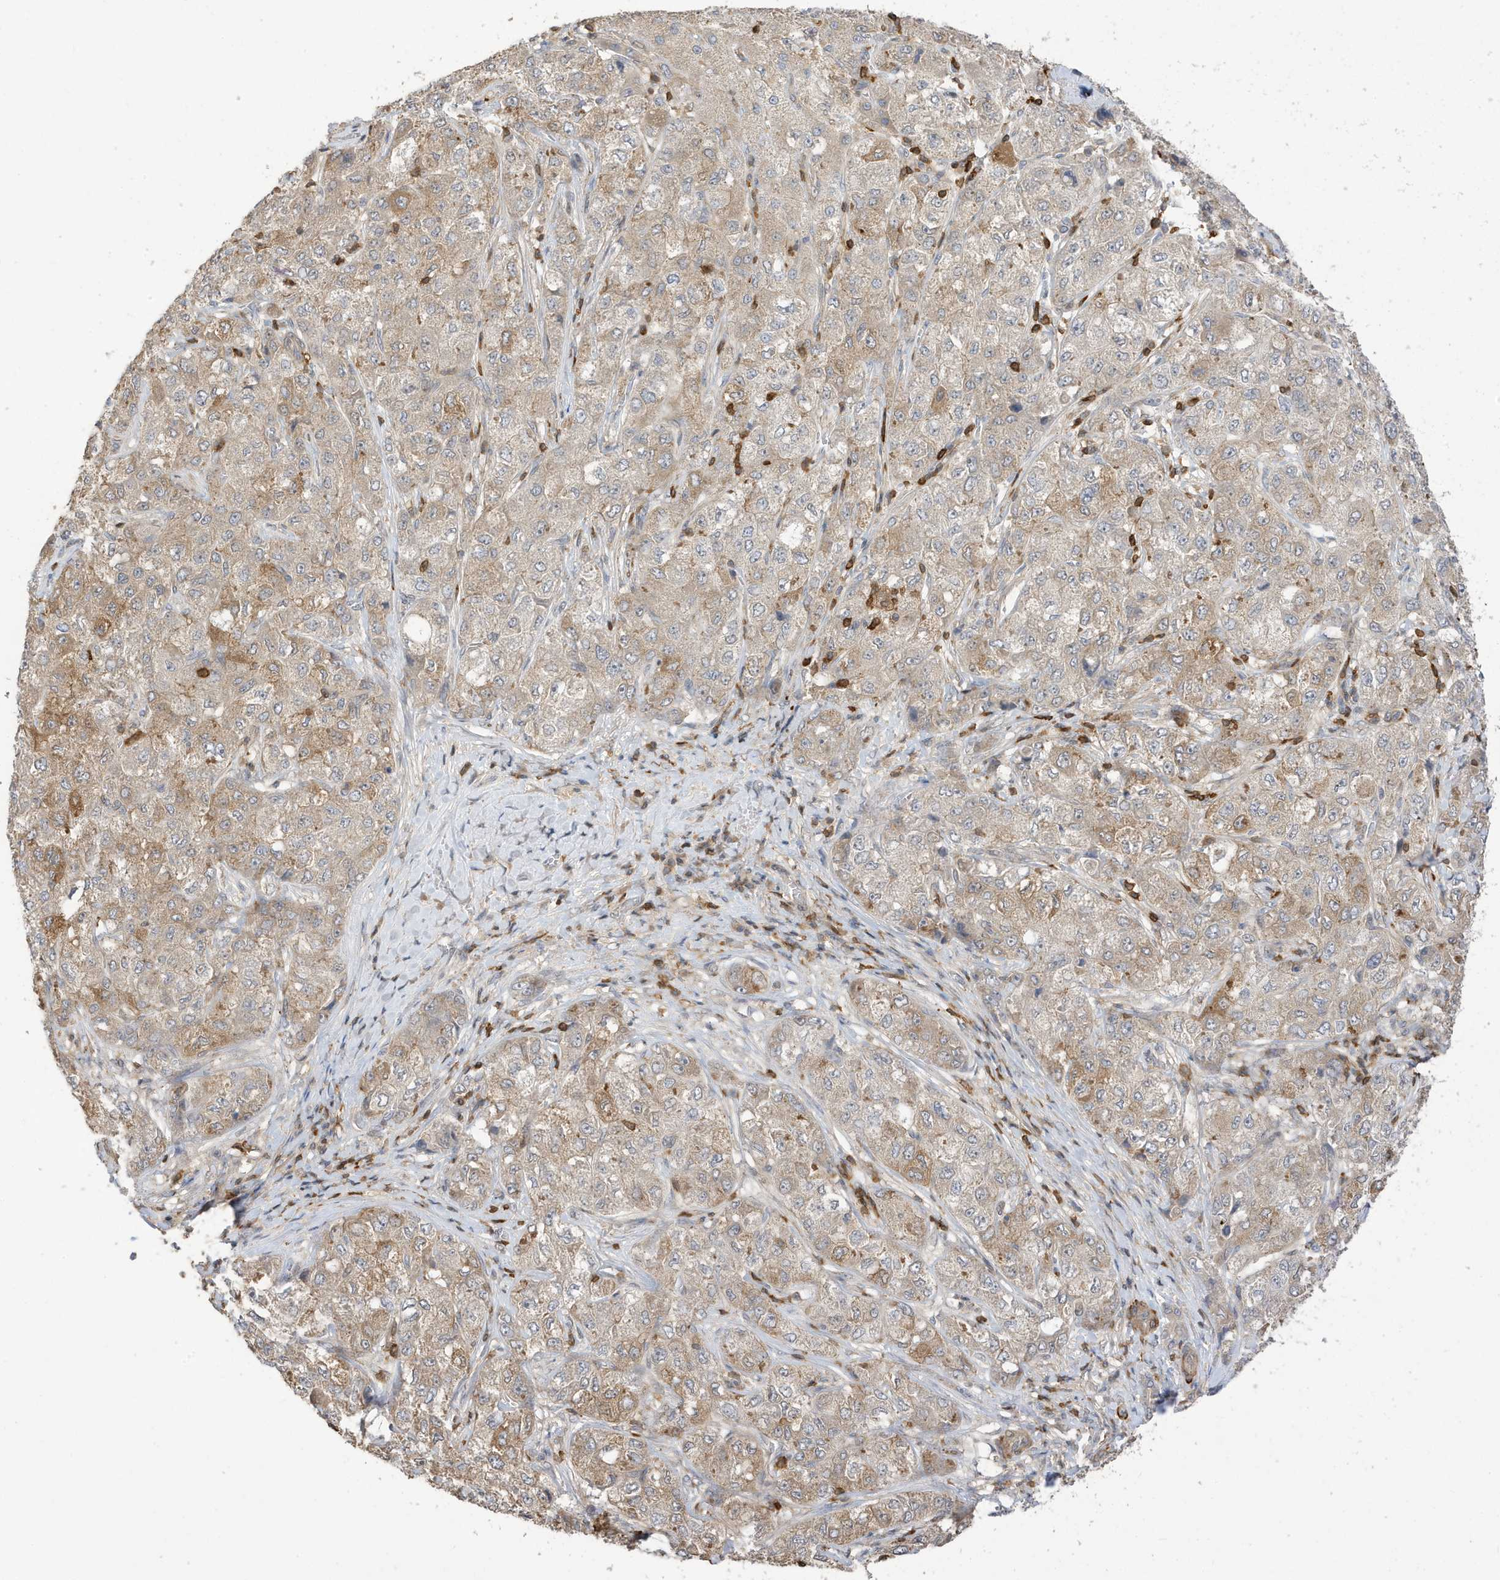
{"staining": {"intensity": "weak", "quantity": ">75%", "location": "cytoplasmic/membranous"}, "tissue": "liver cancer", "cell_type": "Tumor cells", "image_type": "cancer", "snomed": [{"axis": "morphology", "description": "Carcinoma, Hepatocellular, NOS"}, {"axis": "topography", "description": "Liver"}], "caption": "This is a histology image of IHC staining of liver hepatocellular carcinoma, which shows weak positivity in the cytoplasmic/membranous of tumor cells.", "gene": "TAB3", "patient": {"sex": "male", "age": 80}}